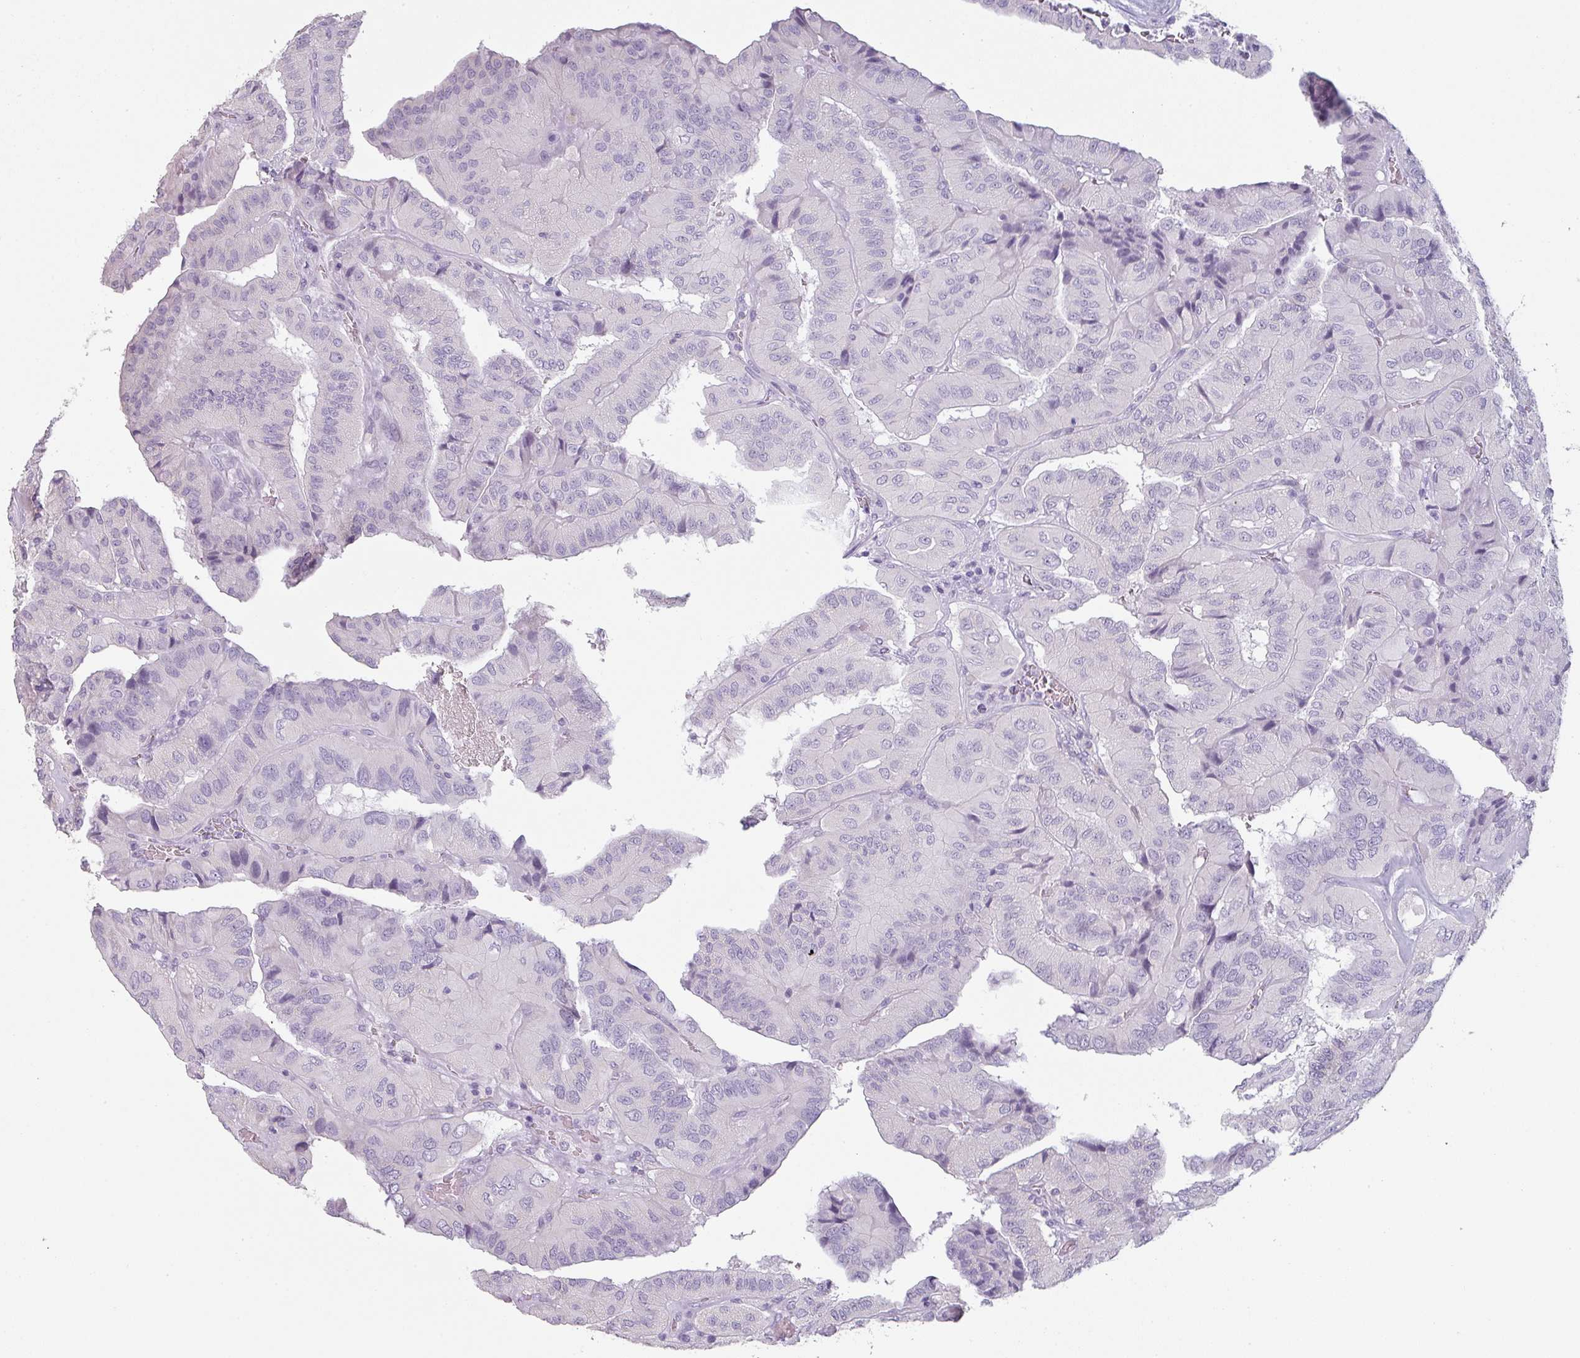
{"staining": {"intensity": "negative", "quantity": "none", "location": "none"}, "tissue": "thyroid cancer", "cell_type": "Tumor cells", "image_type": "cancer", "snomed": [{"axis": "morphology", "description": "Normal tissue, NOS"}, {"axis": "morphology", "description": "Papillary adenocarcinoma, NOS"}, {"axis": "topography", "description": "Thyroid gland"}], "caption": "IHC of papillary adenocarcinoma (thyroid) exhibits no positivity in tumor cells. (DAB (3,3'-diaminobenzidine) immunohistochemistry (IHC) with hematoxylin counter stain).", "gene": "SFTPA1", "patient": {"sex": "female", "age": 59}}